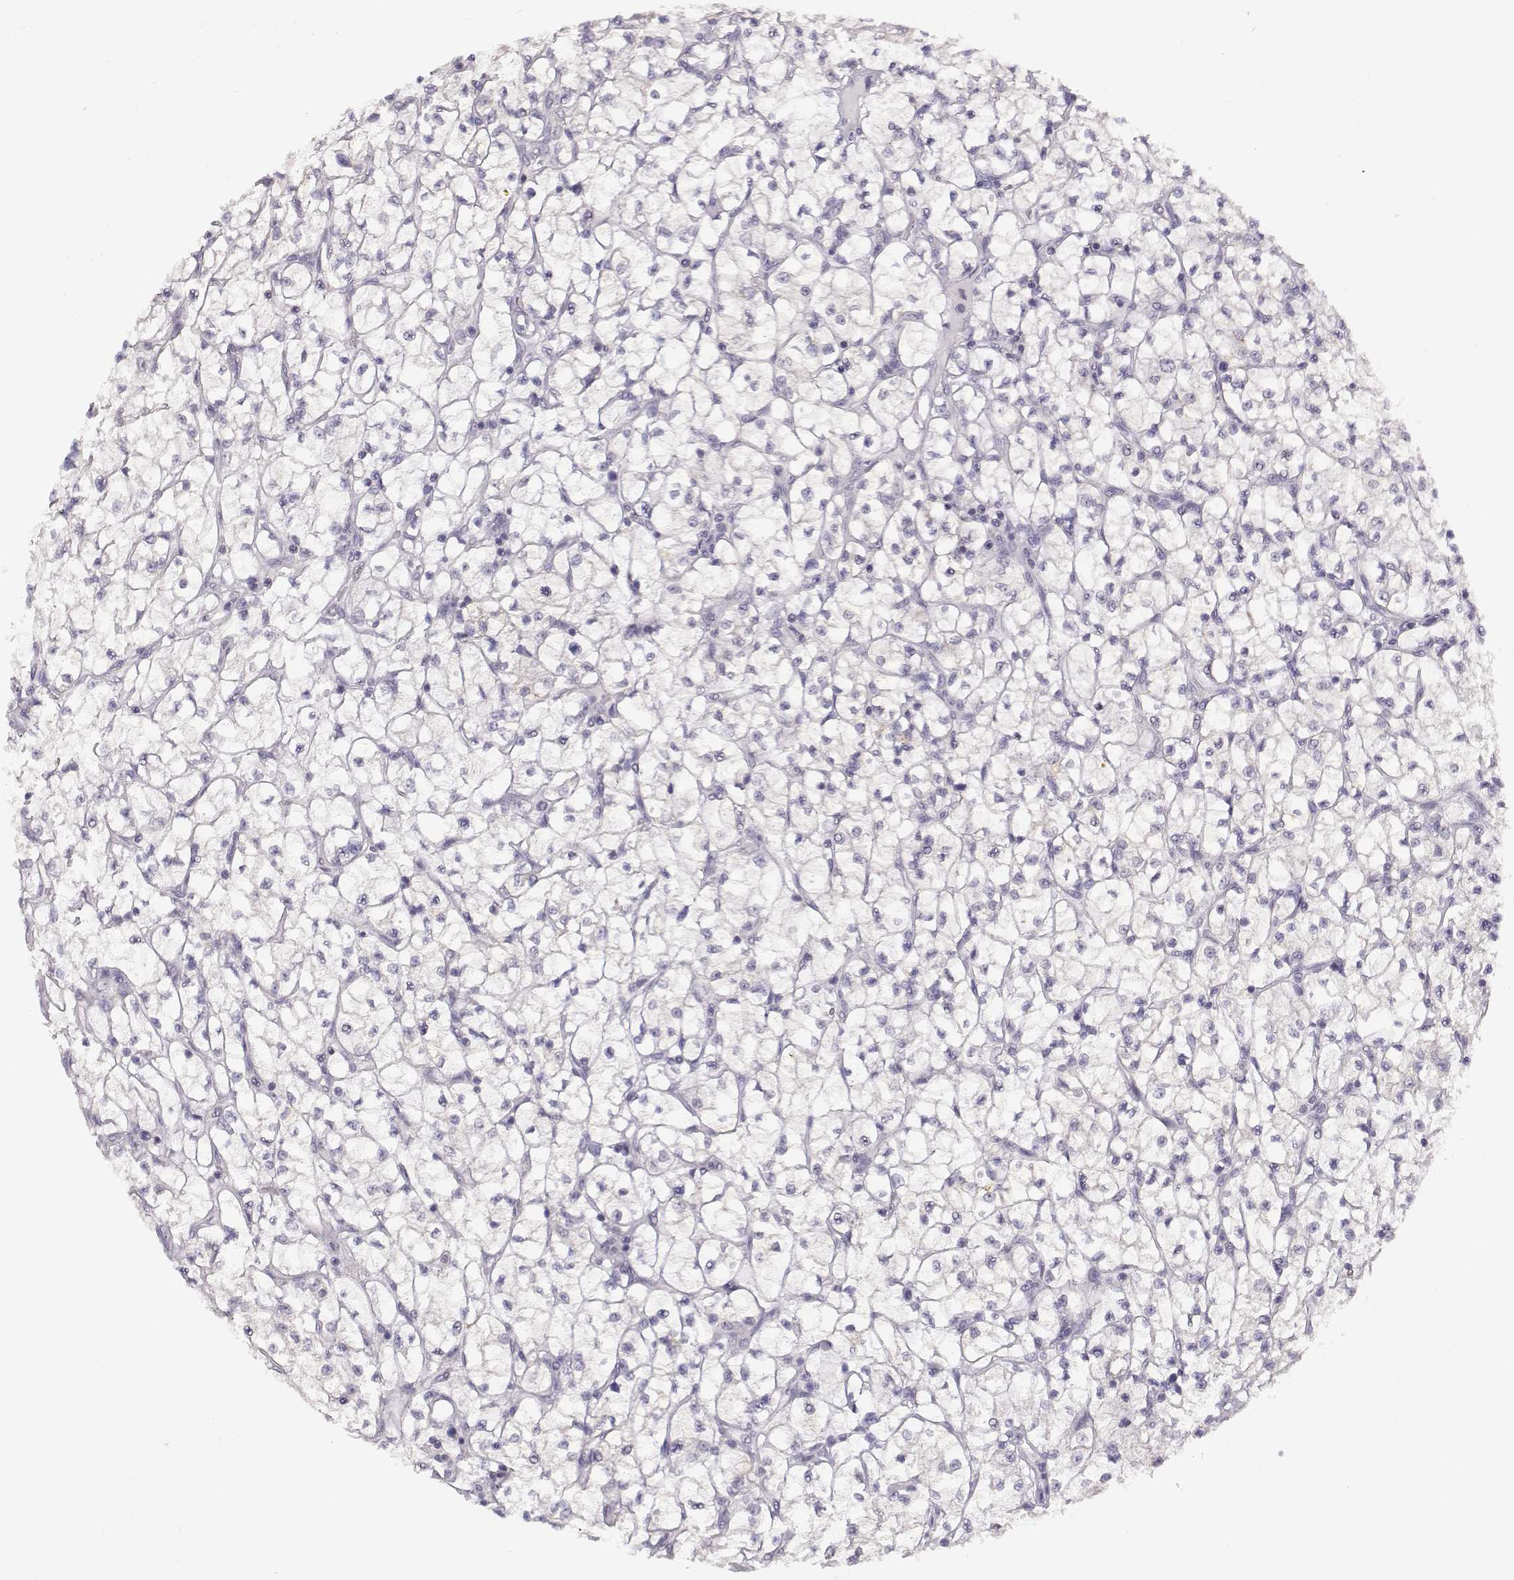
{"staining": {"intensity": "negative", "quantity": "none", "location": "none"}, "tissue": "renal cancer", "cell_type": "Tumor cells", "image_type": "cancer", "snomed": [{"axis": "morphology", "description": "Adenocarcinoma, NOS"}, {"axis": "topography", "description": "Kidney"}], "caption": "Human renal cancer stained for a protein using IHC displays no expression in tumor cells.", "gene": "TEPP", "patient": {"sex": "female", "age": 64}}